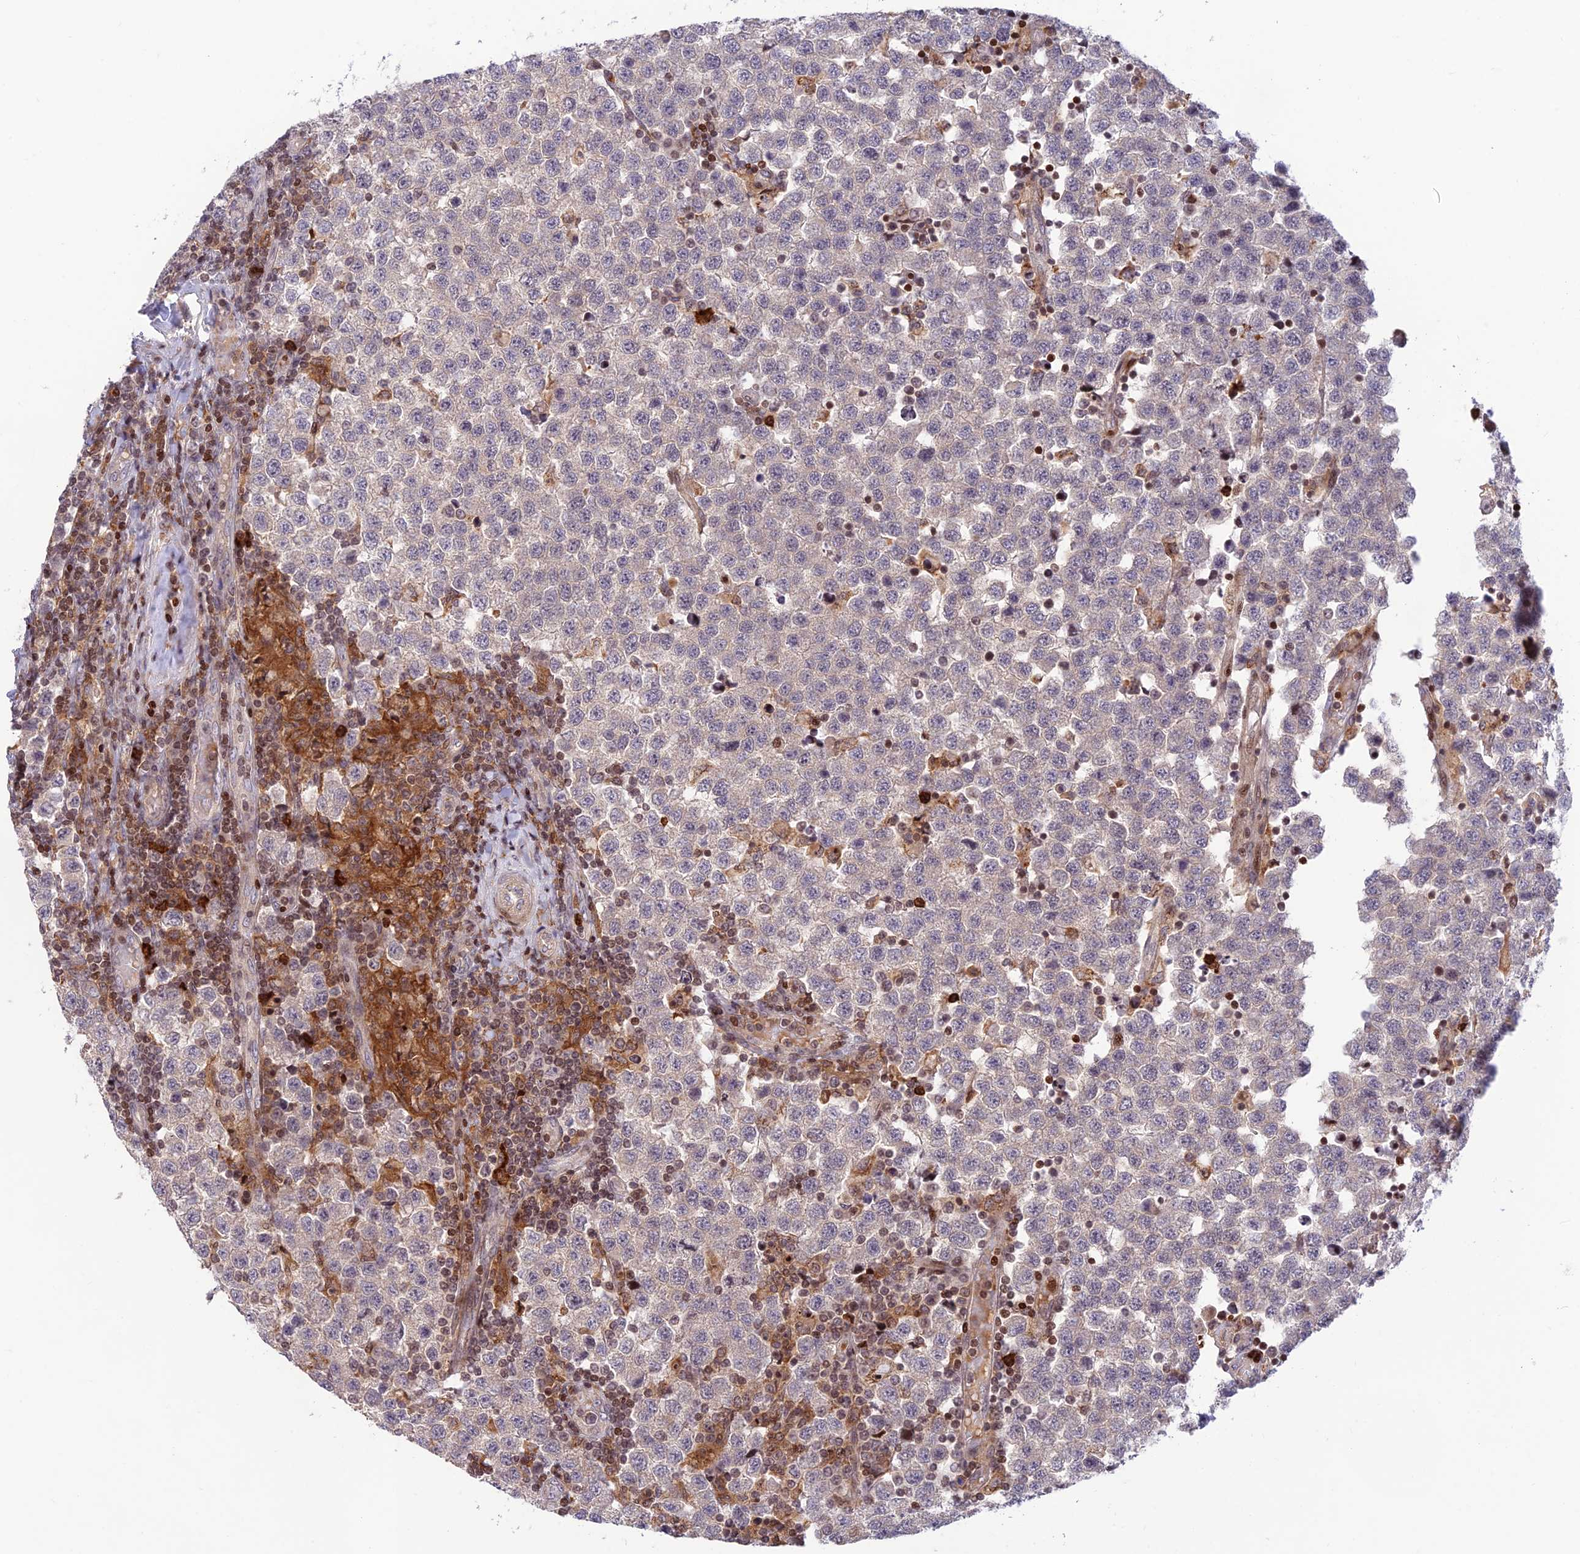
{"staining": {"intensity": "negative", "quantity": "none", "location": "none"}, "tissue": "testis cancer", "cell_type": "Tumor cells", "image_type": "cancer", "snomed": [{"axis": "morphology", "description": "Seminoma, NOS"}, {"axis": "topography", "description": "Testis"}], "caption": "IHC image of testis cancer (seminoma) stained for a protein (brown), which shows no positivity in tumor cells. Brightfield microscopy of immunohistochemistry stained with DAB (brown) and hematoxylin (blue), captured at high magnification.", "gene": "FAM186B", "patient": {"sex": "male", "age": 34}}